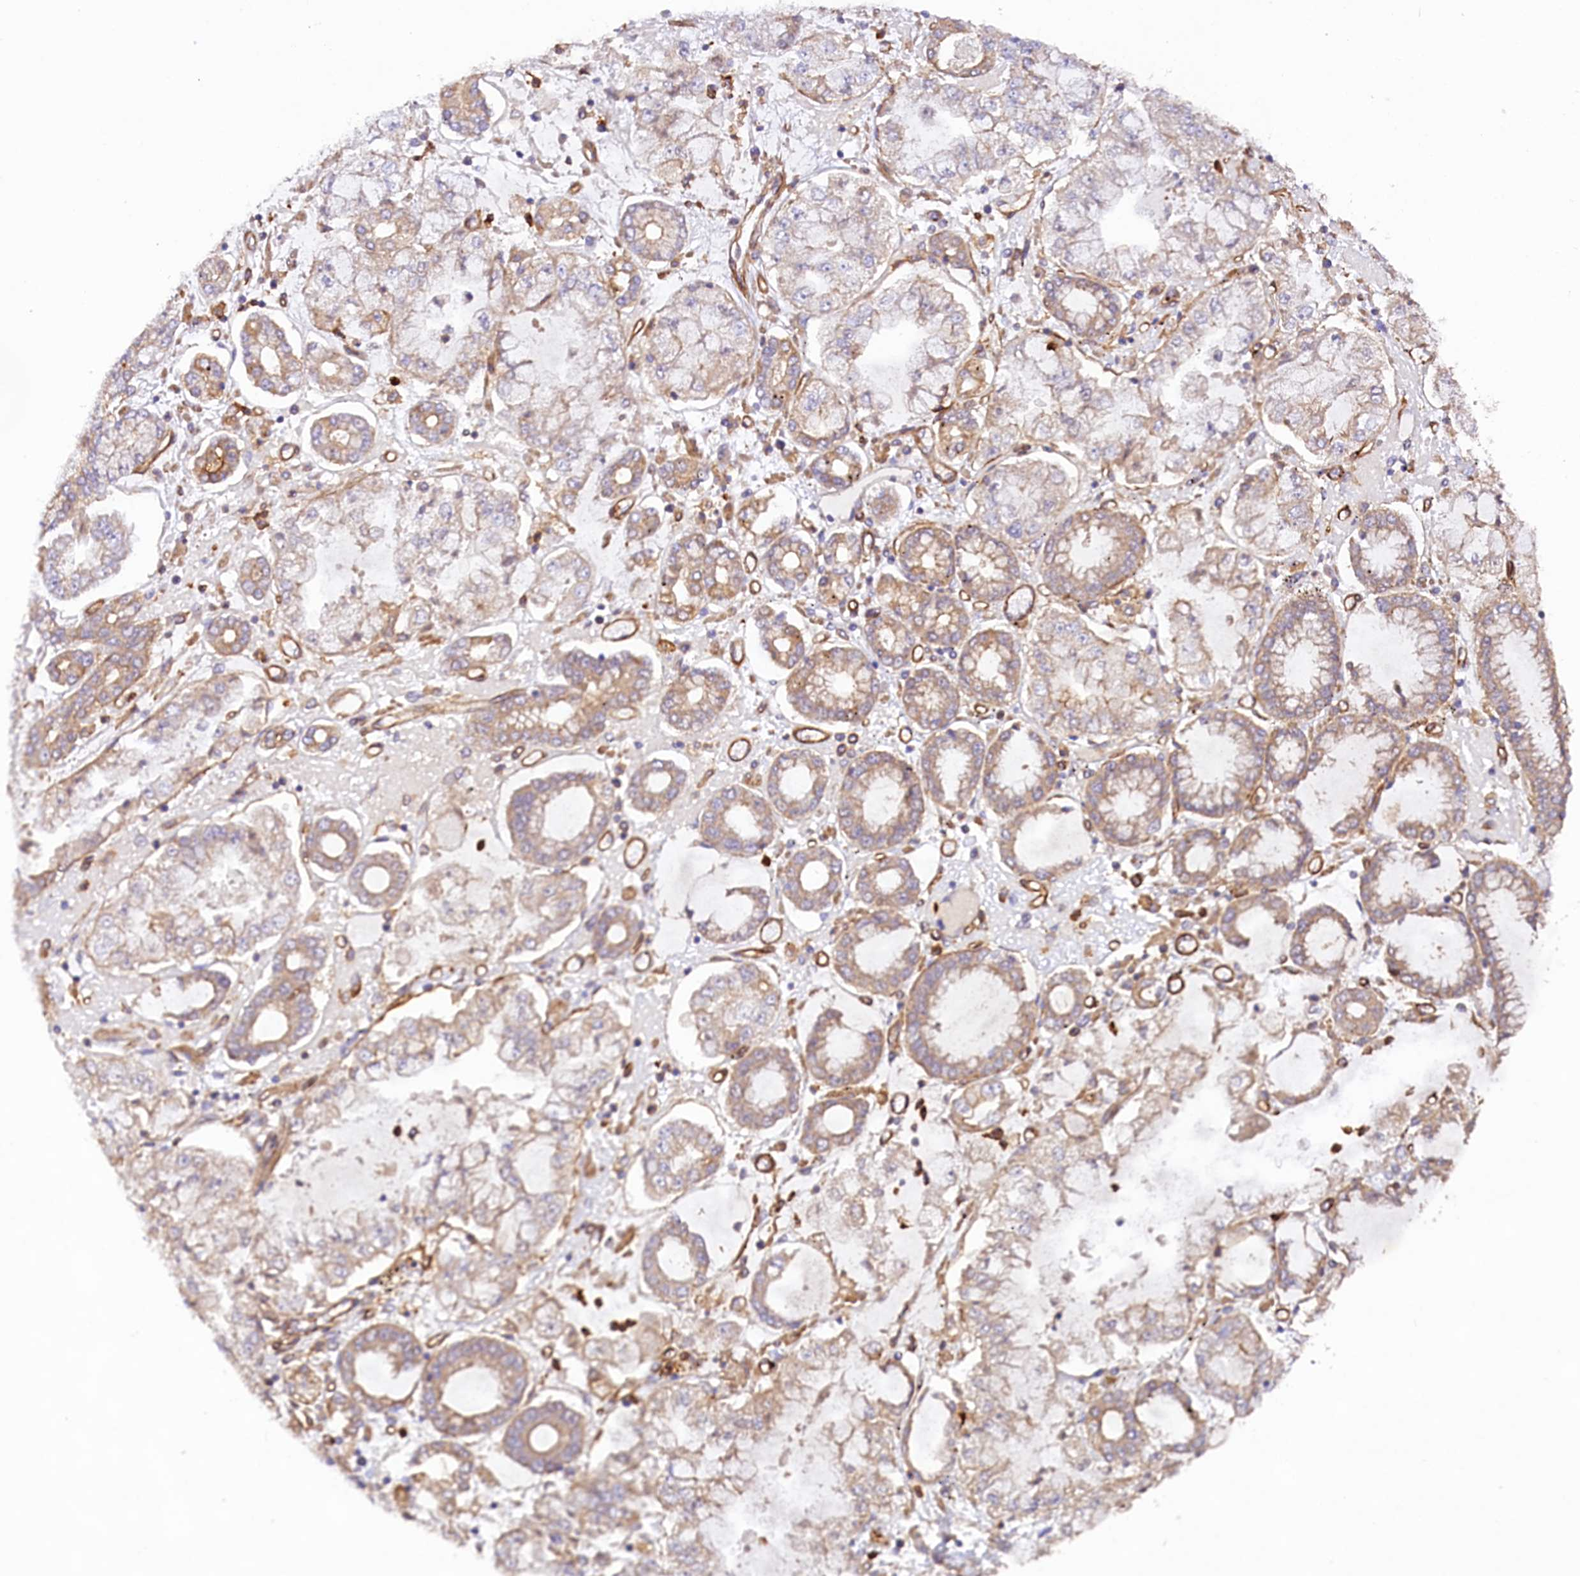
{"staining": {"intensity": "weak", "quantity": "25%-75%", "location": "cytoplasmic/membranous"}, "tissue": "stomach cancer", "cell_type": "Tumor cells", "image_type": "cancer", "snomed": [{"axis": "morphology", "description": "Adenocarcinoma, NOS"}, {"axis": "topography", "description": "Stomach"}], "caption": "Immunohistochemical staining of stomach cancer demonstrates weak cytoplasmic/membranous protein expression in approximately 25%-75% of tumor cells.", "gene": "CSAD", "patient": {"sex": "male", "age": 76}}